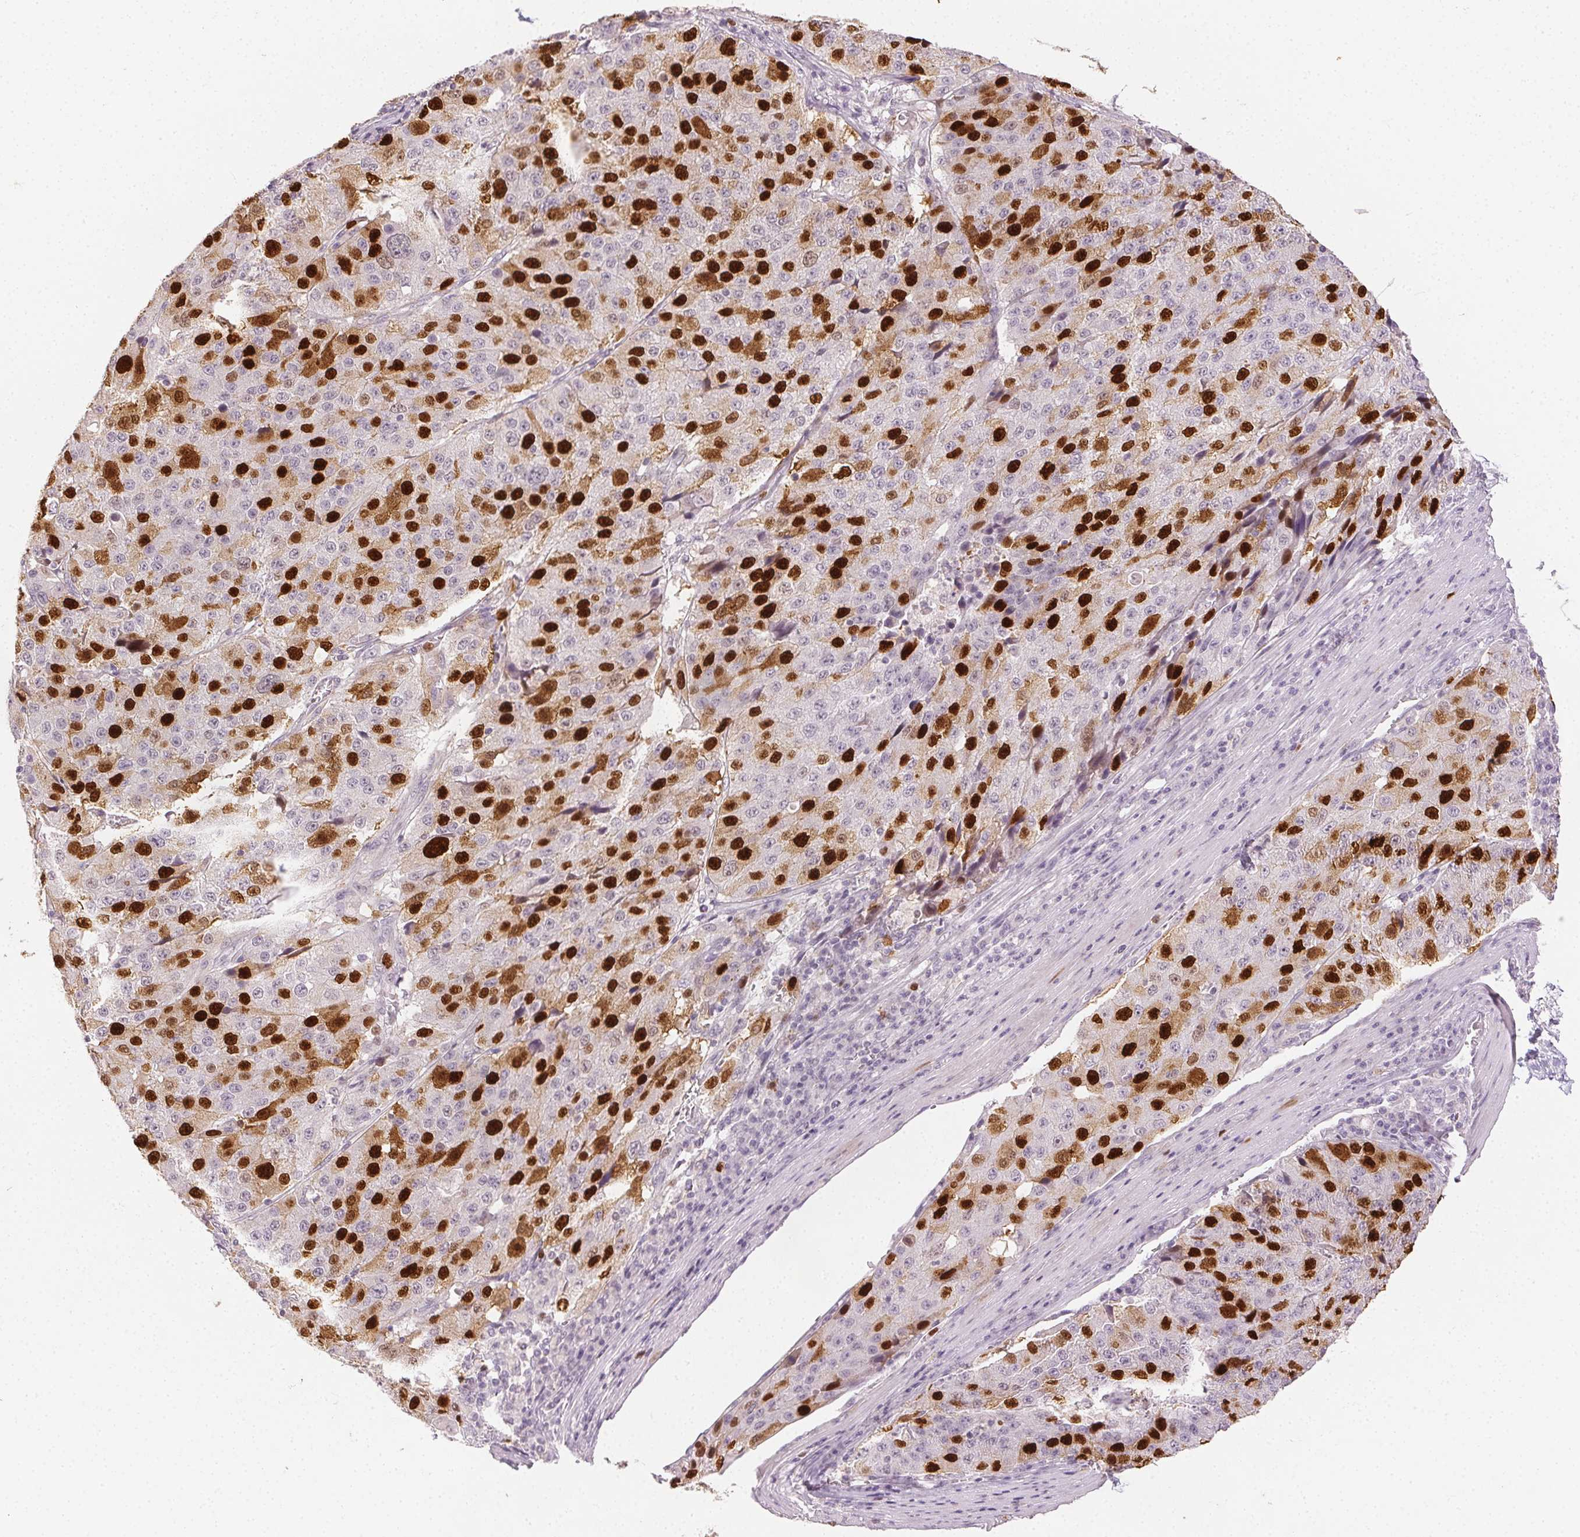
{"staining": {"intensity": "strong", "quantity": "25%-75%", "location": "nuclear"}, "tissue": "stomach cancer", "cell_type": "Tumor cells", "image_type": "cancer", "snomed": [{"axis": "morphology", "description": "Adenocarcinoma, NOS"}, {"axis": "topography", "description": "Stomach"}], "caption": "Stomach cancer was stained to show a protein in brown. There is high levels of strong nuclear positivity in approximately 25%-75% of tumor cells.", "gene": "ANLN", "patient": {"sex": "male", "age": 71}}